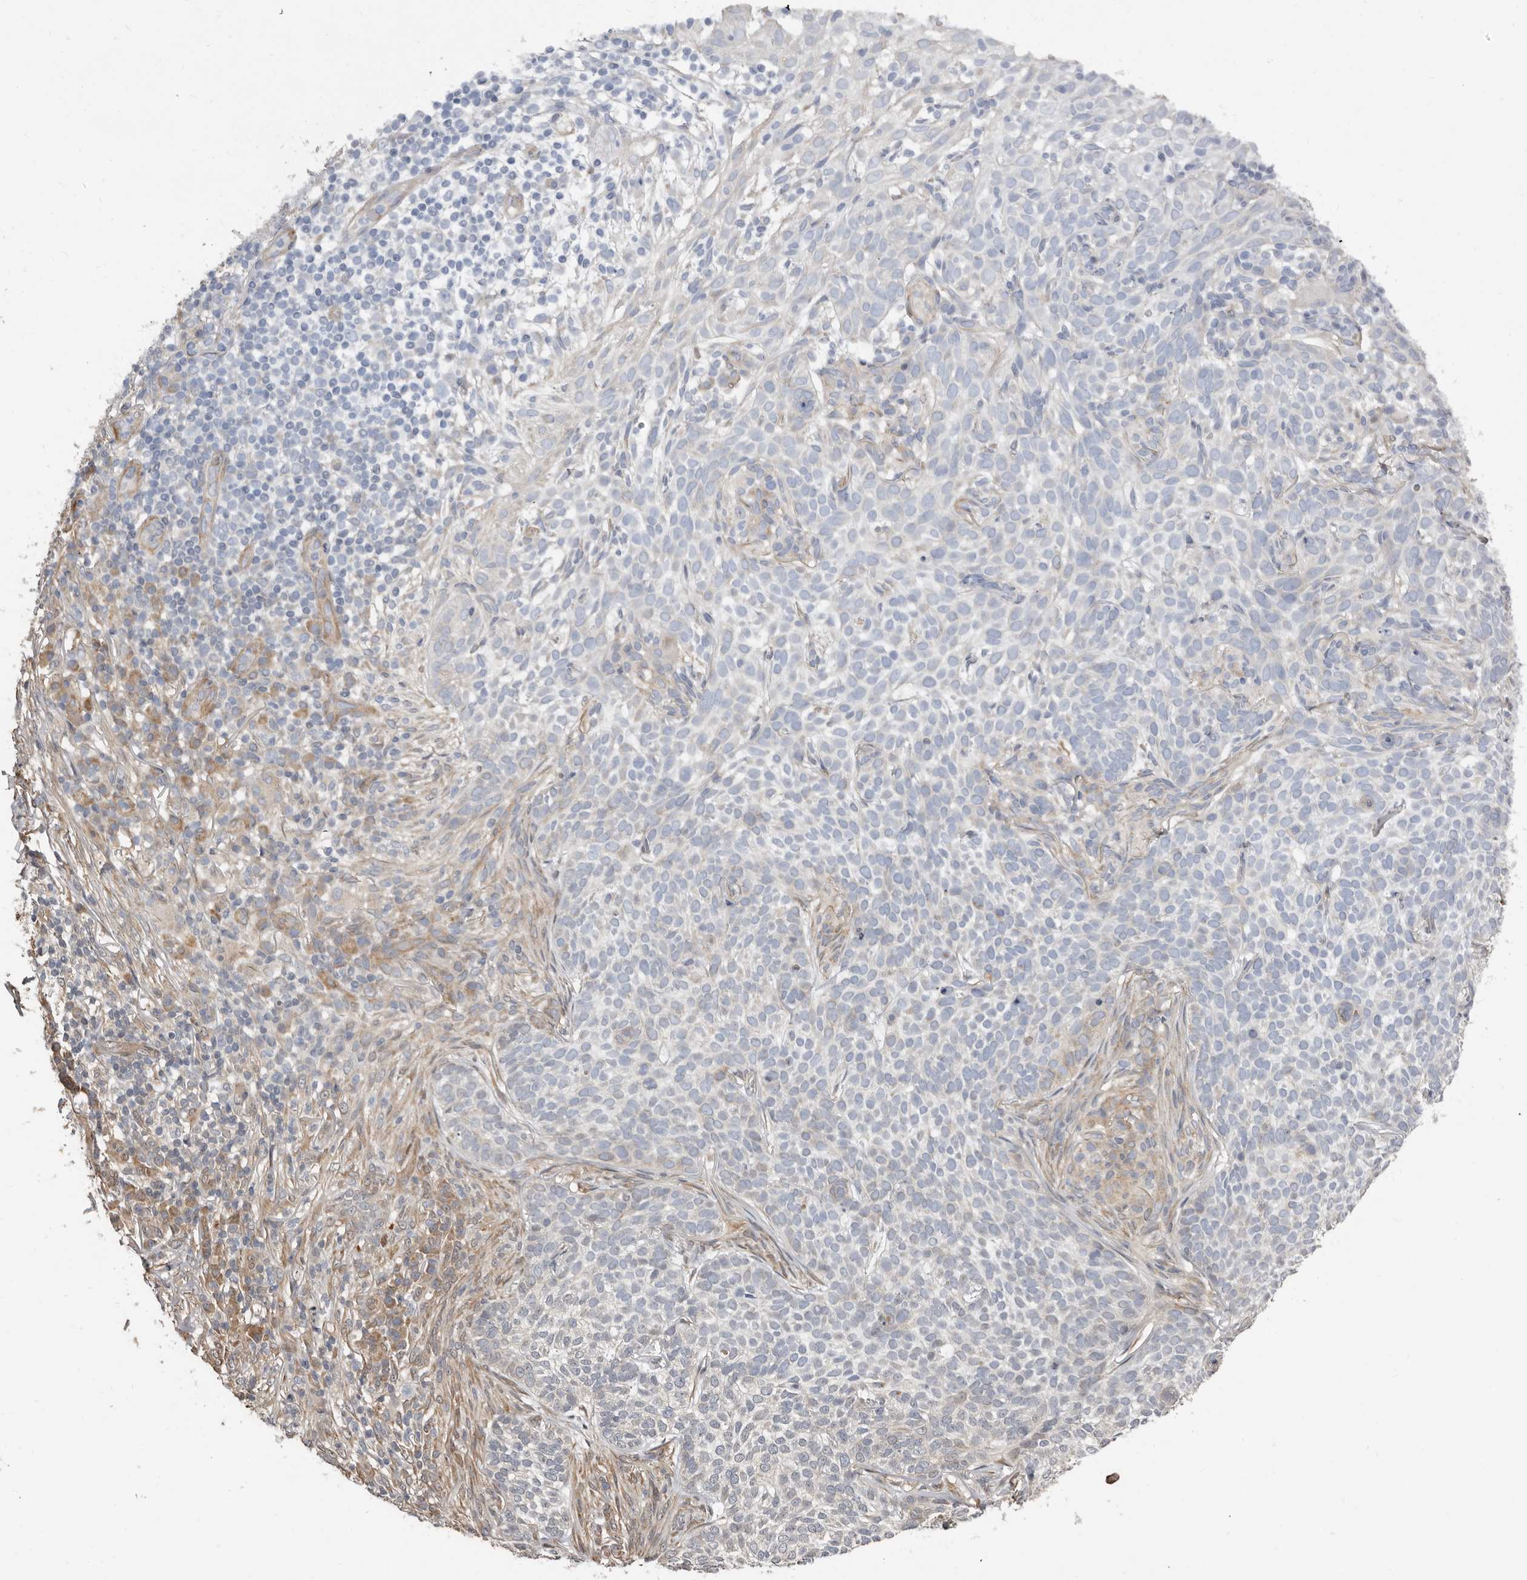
{"staining": {"intensity": "negative", "quantity": "none", "location": "none"}, "tissue": "skin cancer", "cell_type": "Tumor cells", "image_type": "cancer", "snomed": [{"axis": "morphology", "description": "Basal cell carcinoma"}, {"axis": "topography", "description": "Skin"}], "caption": "Immunohistochemistry (IHC) of human skin cancer (basal cell carcinoma) demonstrates no expression in tumor cells.", "gene": "SBDS", "patient": {"sex": "female", "age": 64}}